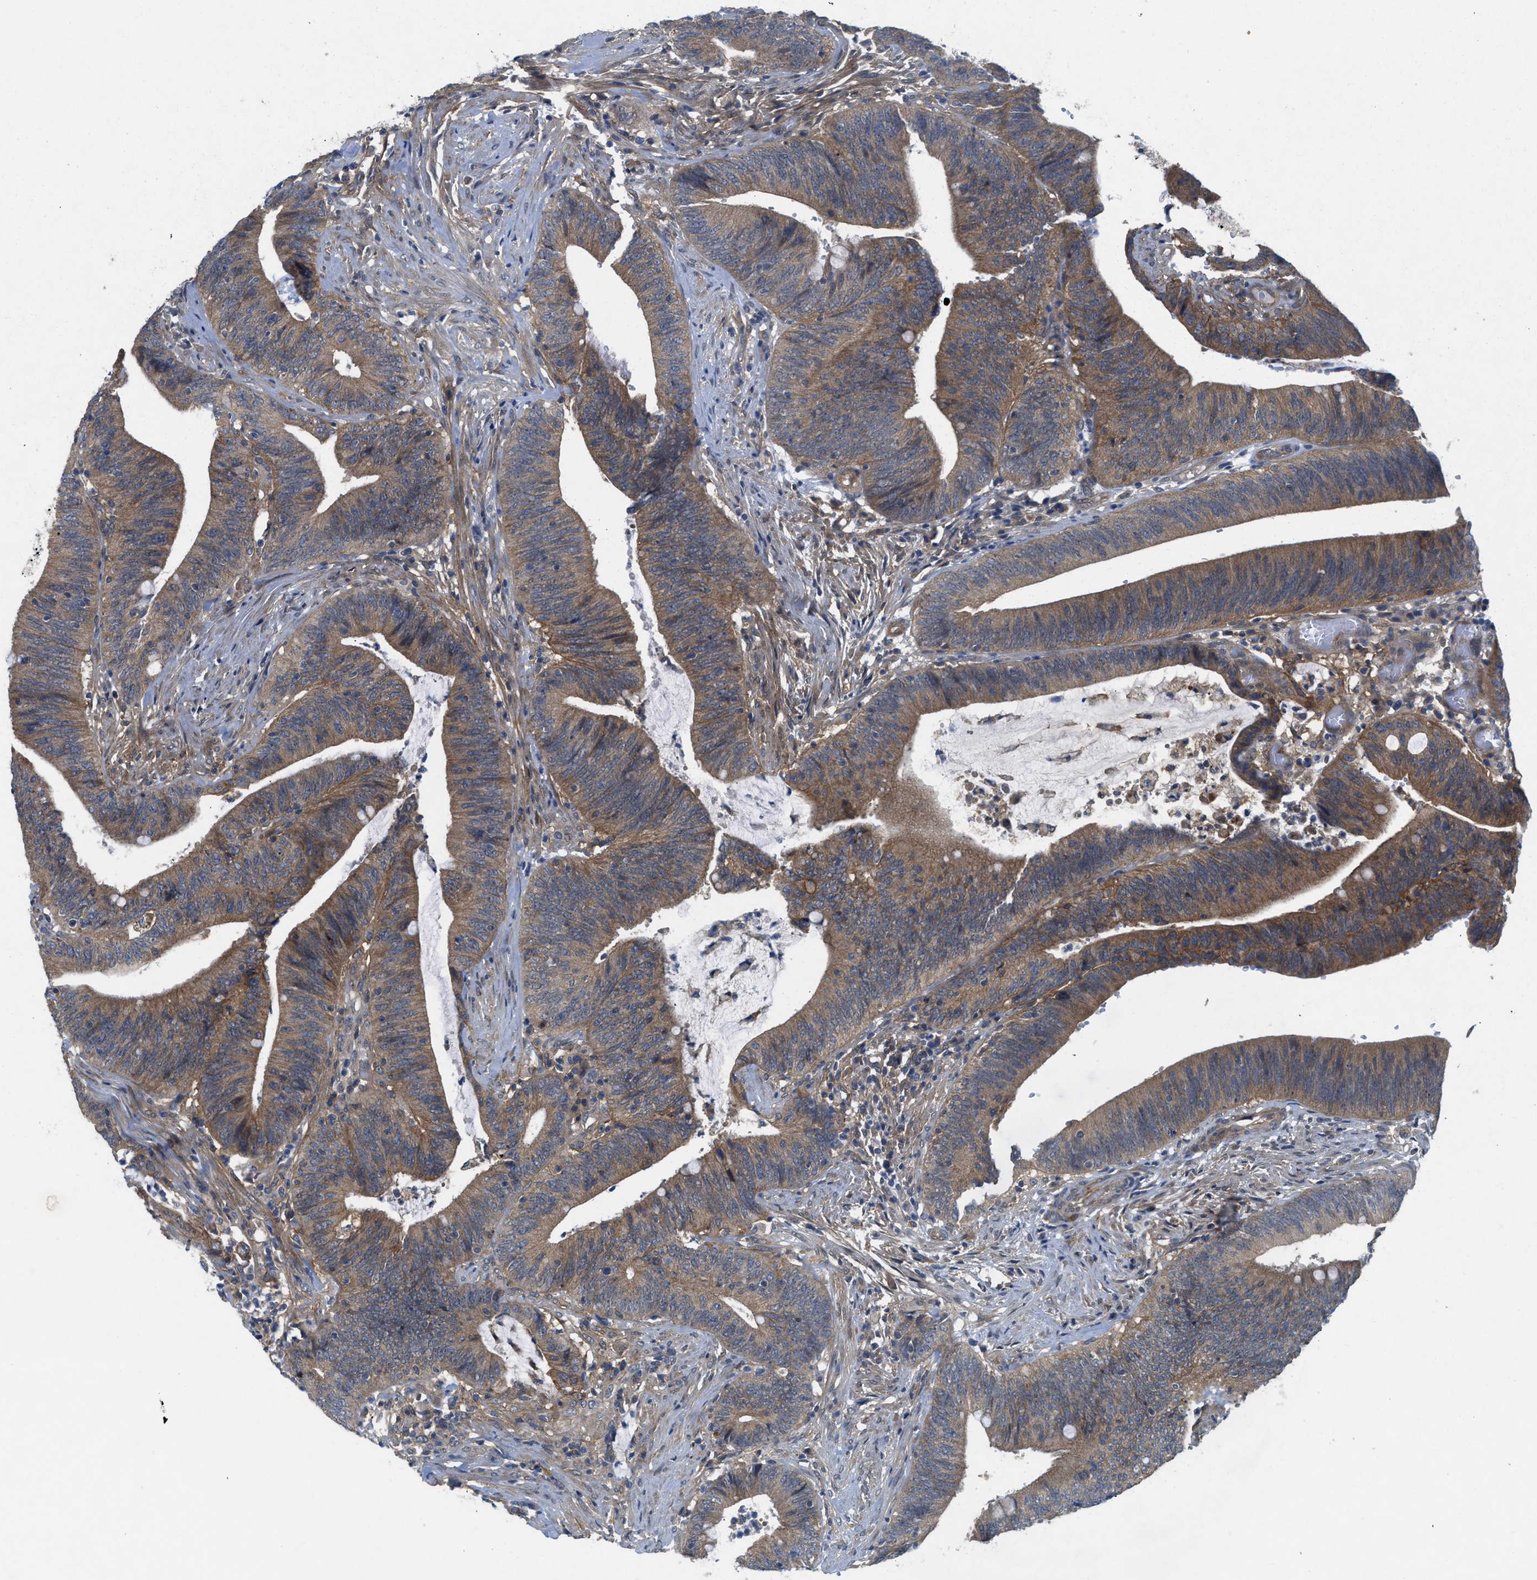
{"staining": {"intensity": "moderate", "quantity": ">75%", "location": "cytoplasmic/membranous"}, "tissue": "colorectal cancer", "cell_type": "Tumor cells", "image_type": "cancer", "snomed": [{"axis": "morphology", "description": "Normal tissue, NOS"}, {"axis": "morphology", "description": "Adenocarcinoma, NOS"}, {"axis": "topography", "description": "Rectum"}], "caption": "Tumor cells exhibit medium levels of moderate cytoplasmic/membranous staining in approximately >75% of cells in adenocarcinoma (colorectal). (IHC, brightfield microscopy, high magnification).", "gene": "PANX1", "patient": {"sex": "female", "age": 66}}